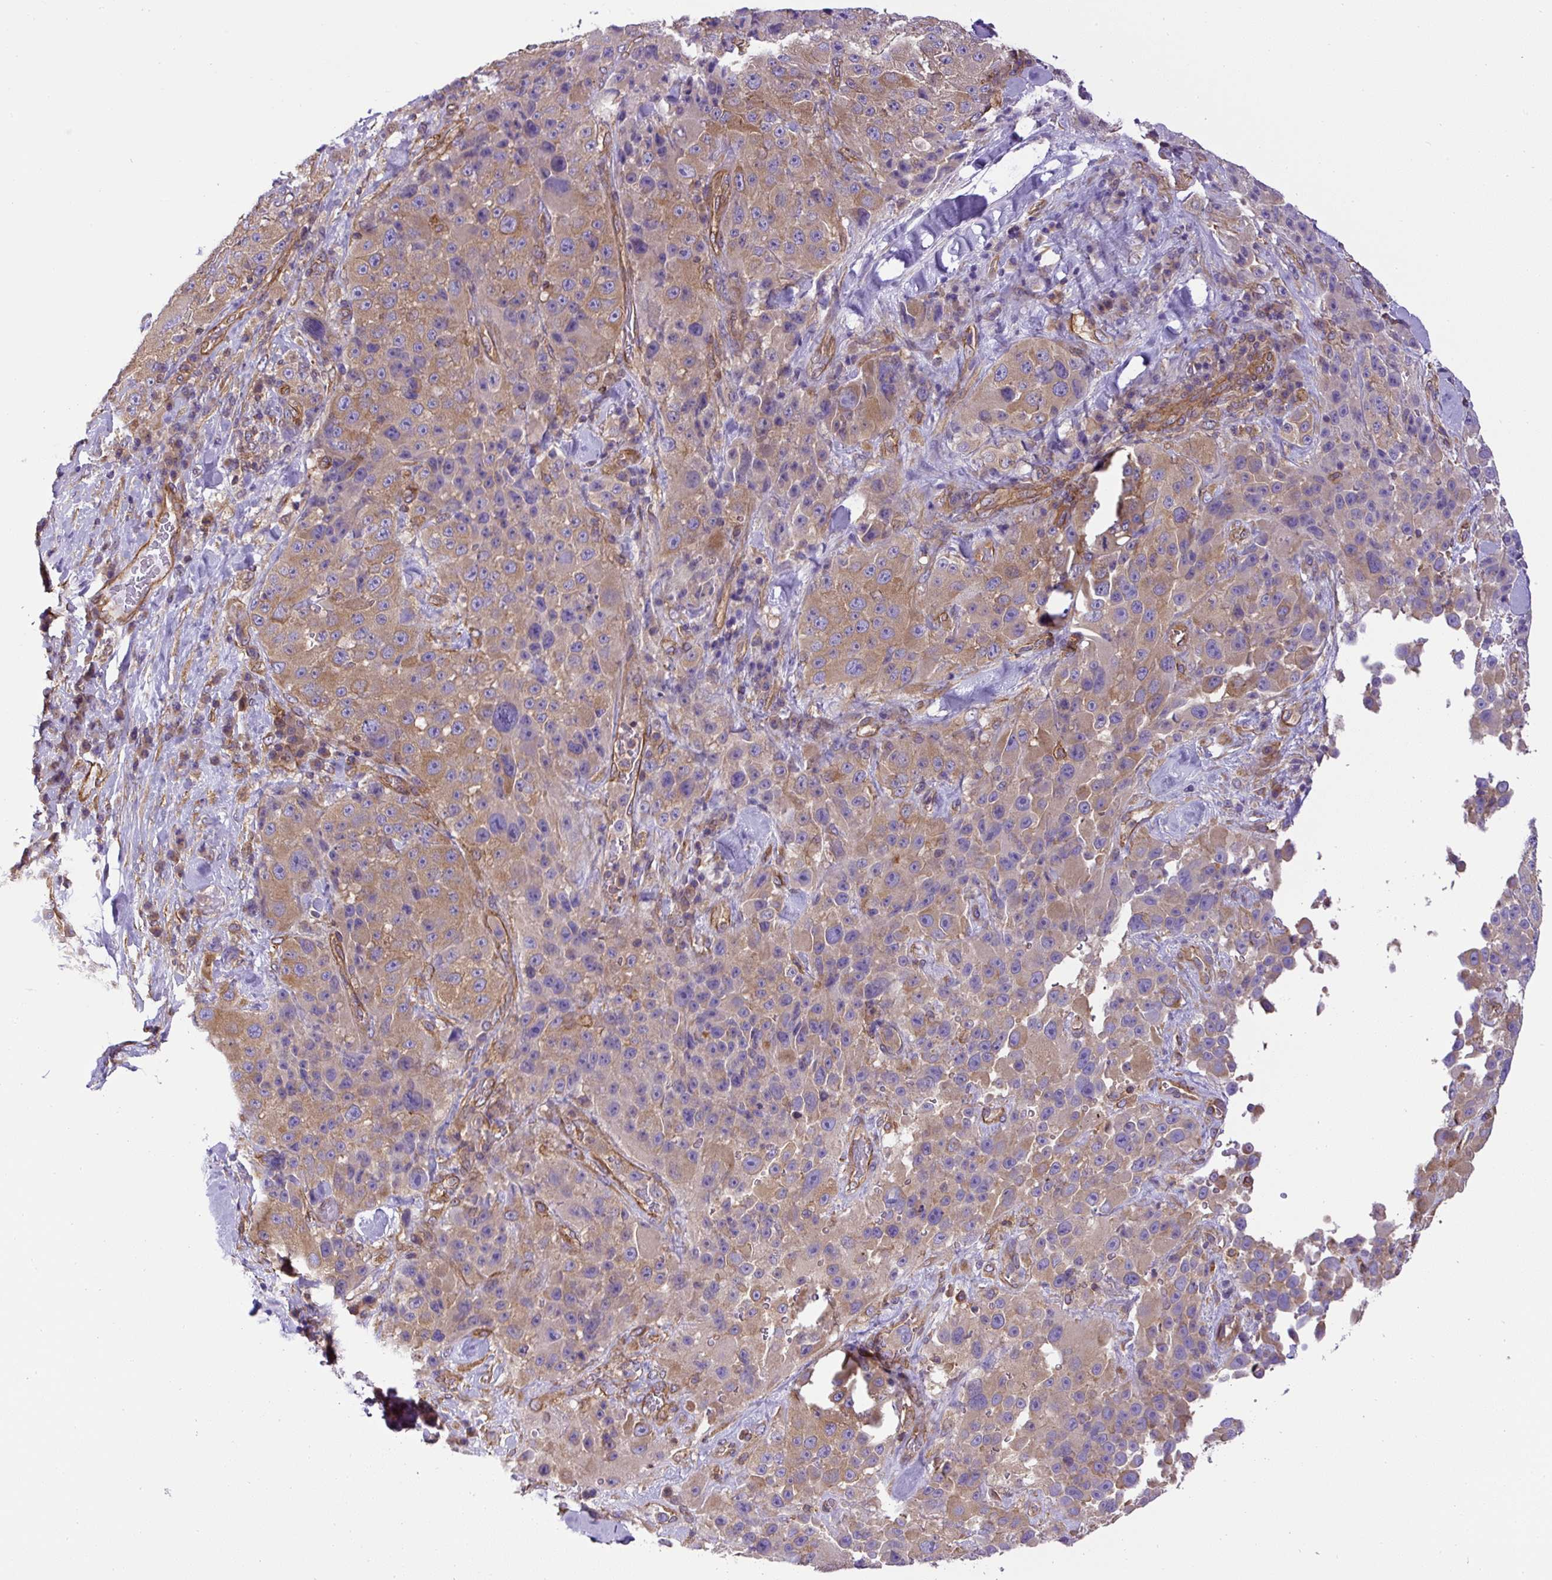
{"staining": {"intensity": "moderate", "quantity": "25%-75%", "location": "cytoplasmic/membranous"}, "tissue": "melanoma", "cell_type": "Tumor cells", "image_type": "cancer", "snomed": [{"axis": "morphology", "description": "Malignant melanoma, Metastatic site"}, {"axis": "topography", "description": "Lymph node"}], "caption": "A photomicrograph of melanoma stained for a protein demonstrates moderate cytoplasmic/membranous brown staining in tumor cells. The protein is shown in brown color, while the nuclei are stained blue.", "gene": "DCTN1", "patient": {"sex": "male", "age": 62}}